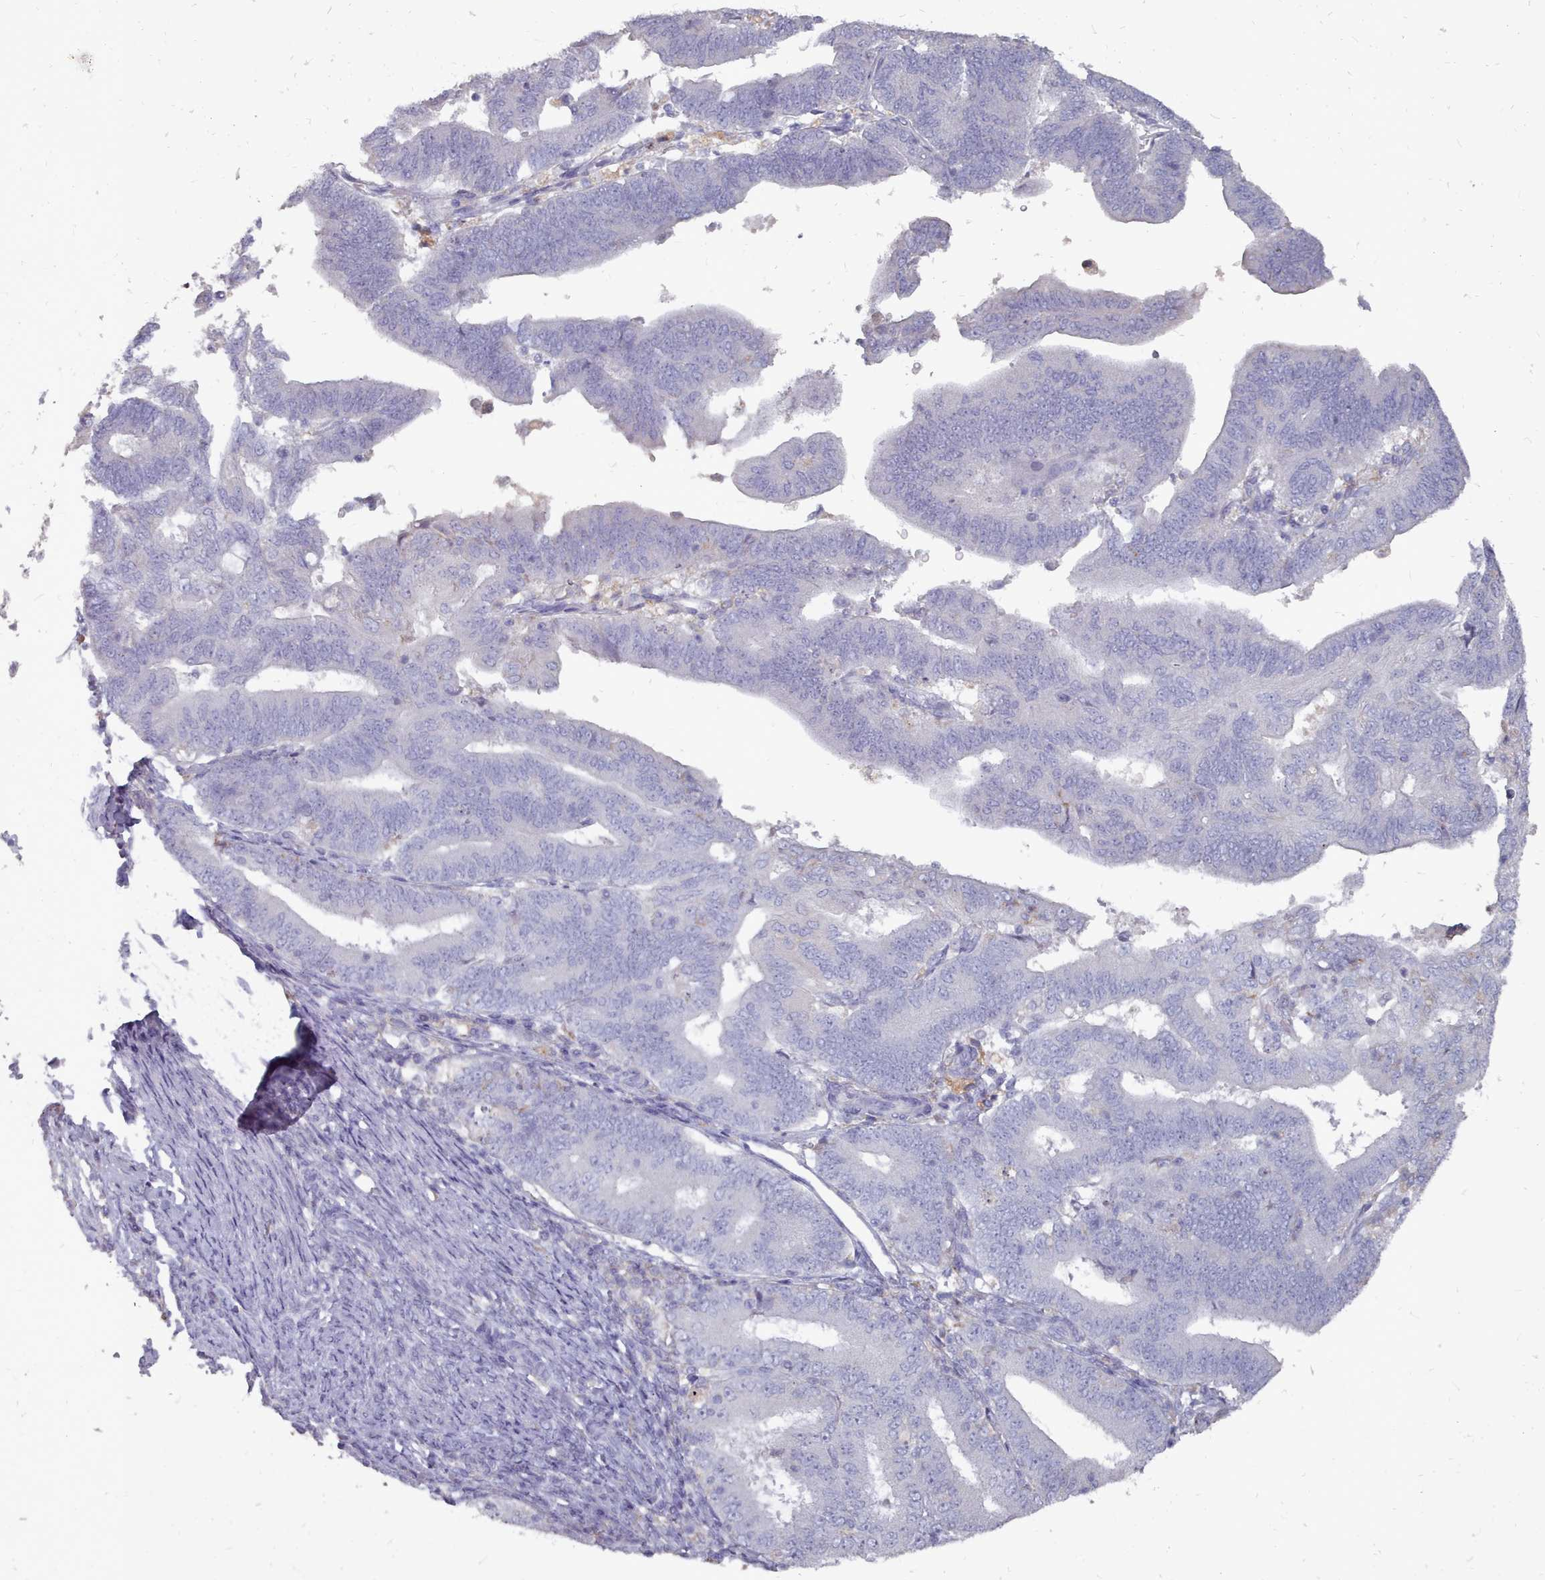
{"staining": {"intensity": "negative", "quantity": "none", "location": "none"}, "tissue": "endometrial cancer", "cell_type": "Tumor cells", "image_type": "cancer", "snomed": [{"axis": "morphology", "description": "Adenocarcinoma, NOS"}, {"axis": "topography", "description": "Endometrium"}], "caption": "IHC photomicrograph of neoplastic tissue: endometrial adenocarcinoma stained with DAB (3,3'-diaminobenzidine) exhibits no significant protein staining in tumor cells.", "gene": "OTULINL", "patient": {"sex": "female", "age": 70}}